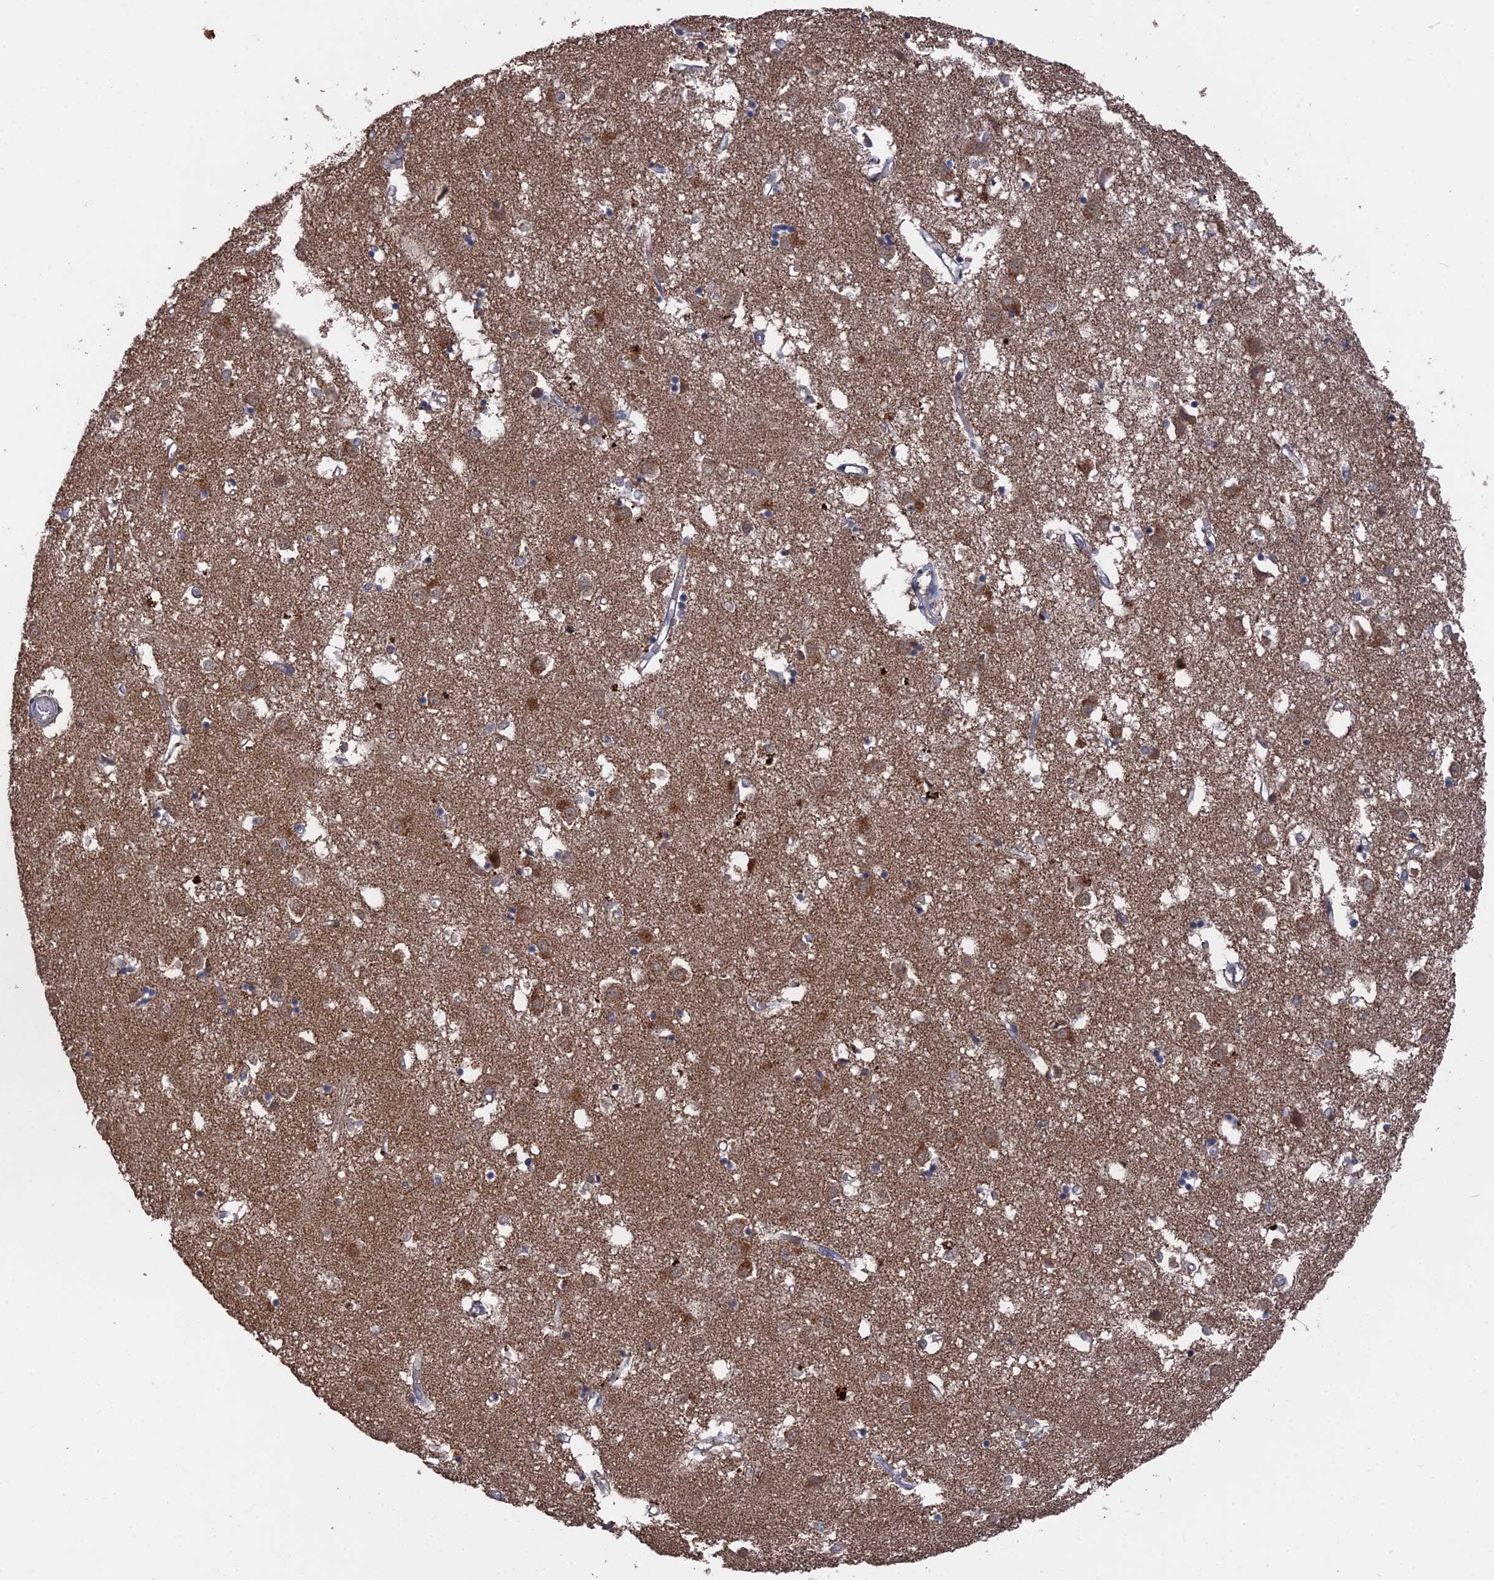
{"staining": {"intensity": "moderate", "quantity": "<25%", "location": "cytoplasmic/membranous"}, "tissue": "caudate", "cell_type": "Glial cells", "image_type": "normal", "snomed": [{"axis": "morphology", "description": "Normal tissue, NOS"}, {"axis": "topography", "description": "Lateral ventricle wall"}], "caption": "About <25% of glial cells in benign human caudate demonstrate moderate cytoplasmic/membranous protein positivity as visualized by brown immunohistochemical staining.", "gene": "CEACAM21", "patient": {"sex": "male", "age": 70}}